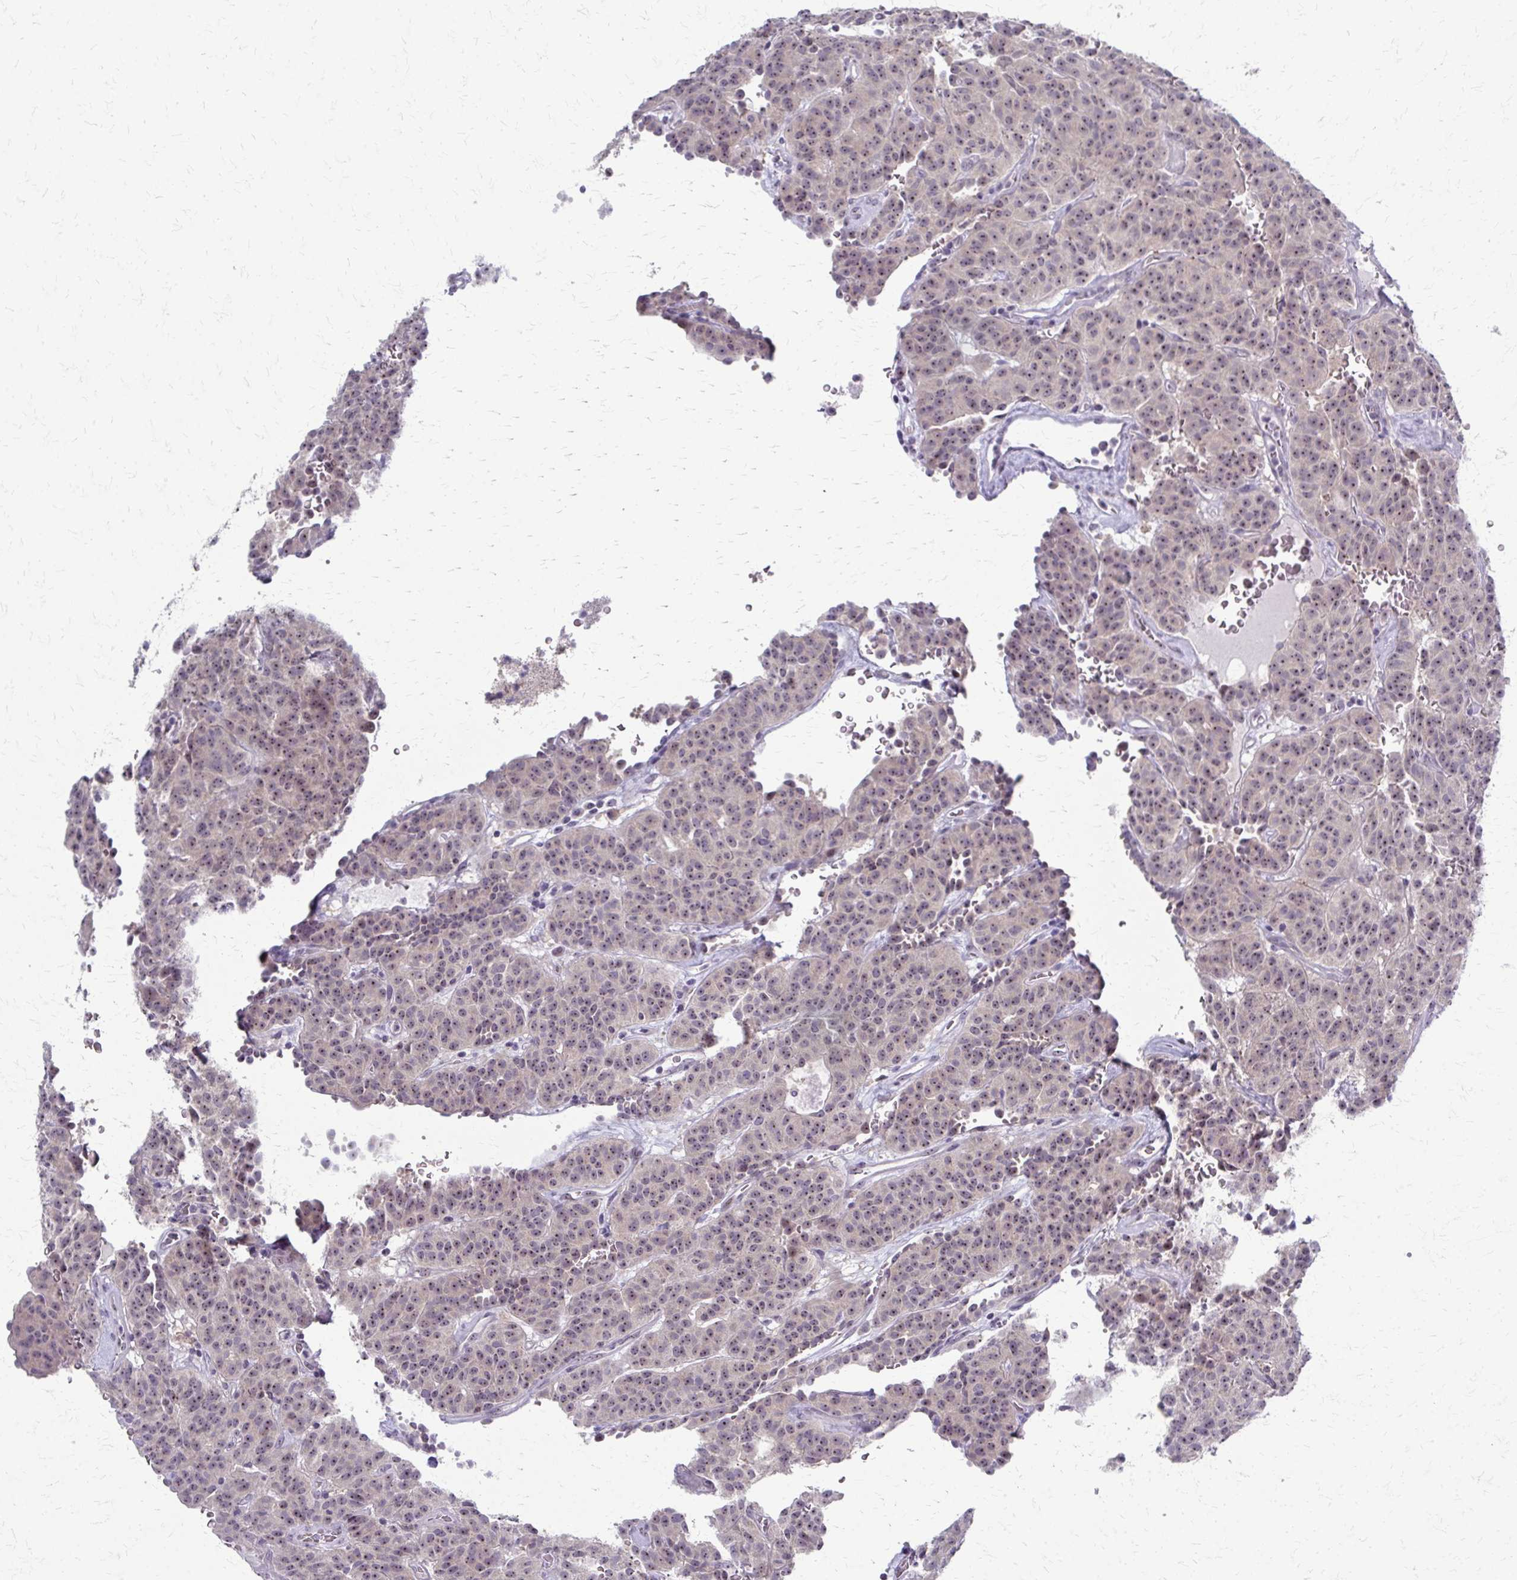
{"staining": {"intensity": "moderate", "quantity": ">75%", "location": "nuclear"}, "tissue": "carcinoid", "cell_type": "Tumor cells", "image_type": "cancer", "snomed": [{"axis": "morphology", "description": "Carcinoid, malignant, NOS"}, {"axis": "topography", "description": "Lung"}], "caption": "Immunohistochemical staining of carcinoid (malignant) displays medium levels of moderate nuclear protein positivity in about >75% of tumor cells. (DAB (3,3'-diaminobenzidine) IHC with brightfield microscopy, high magnification).", "gene": "NUDT16", "patient": {"sex": "female", "age": 61}}